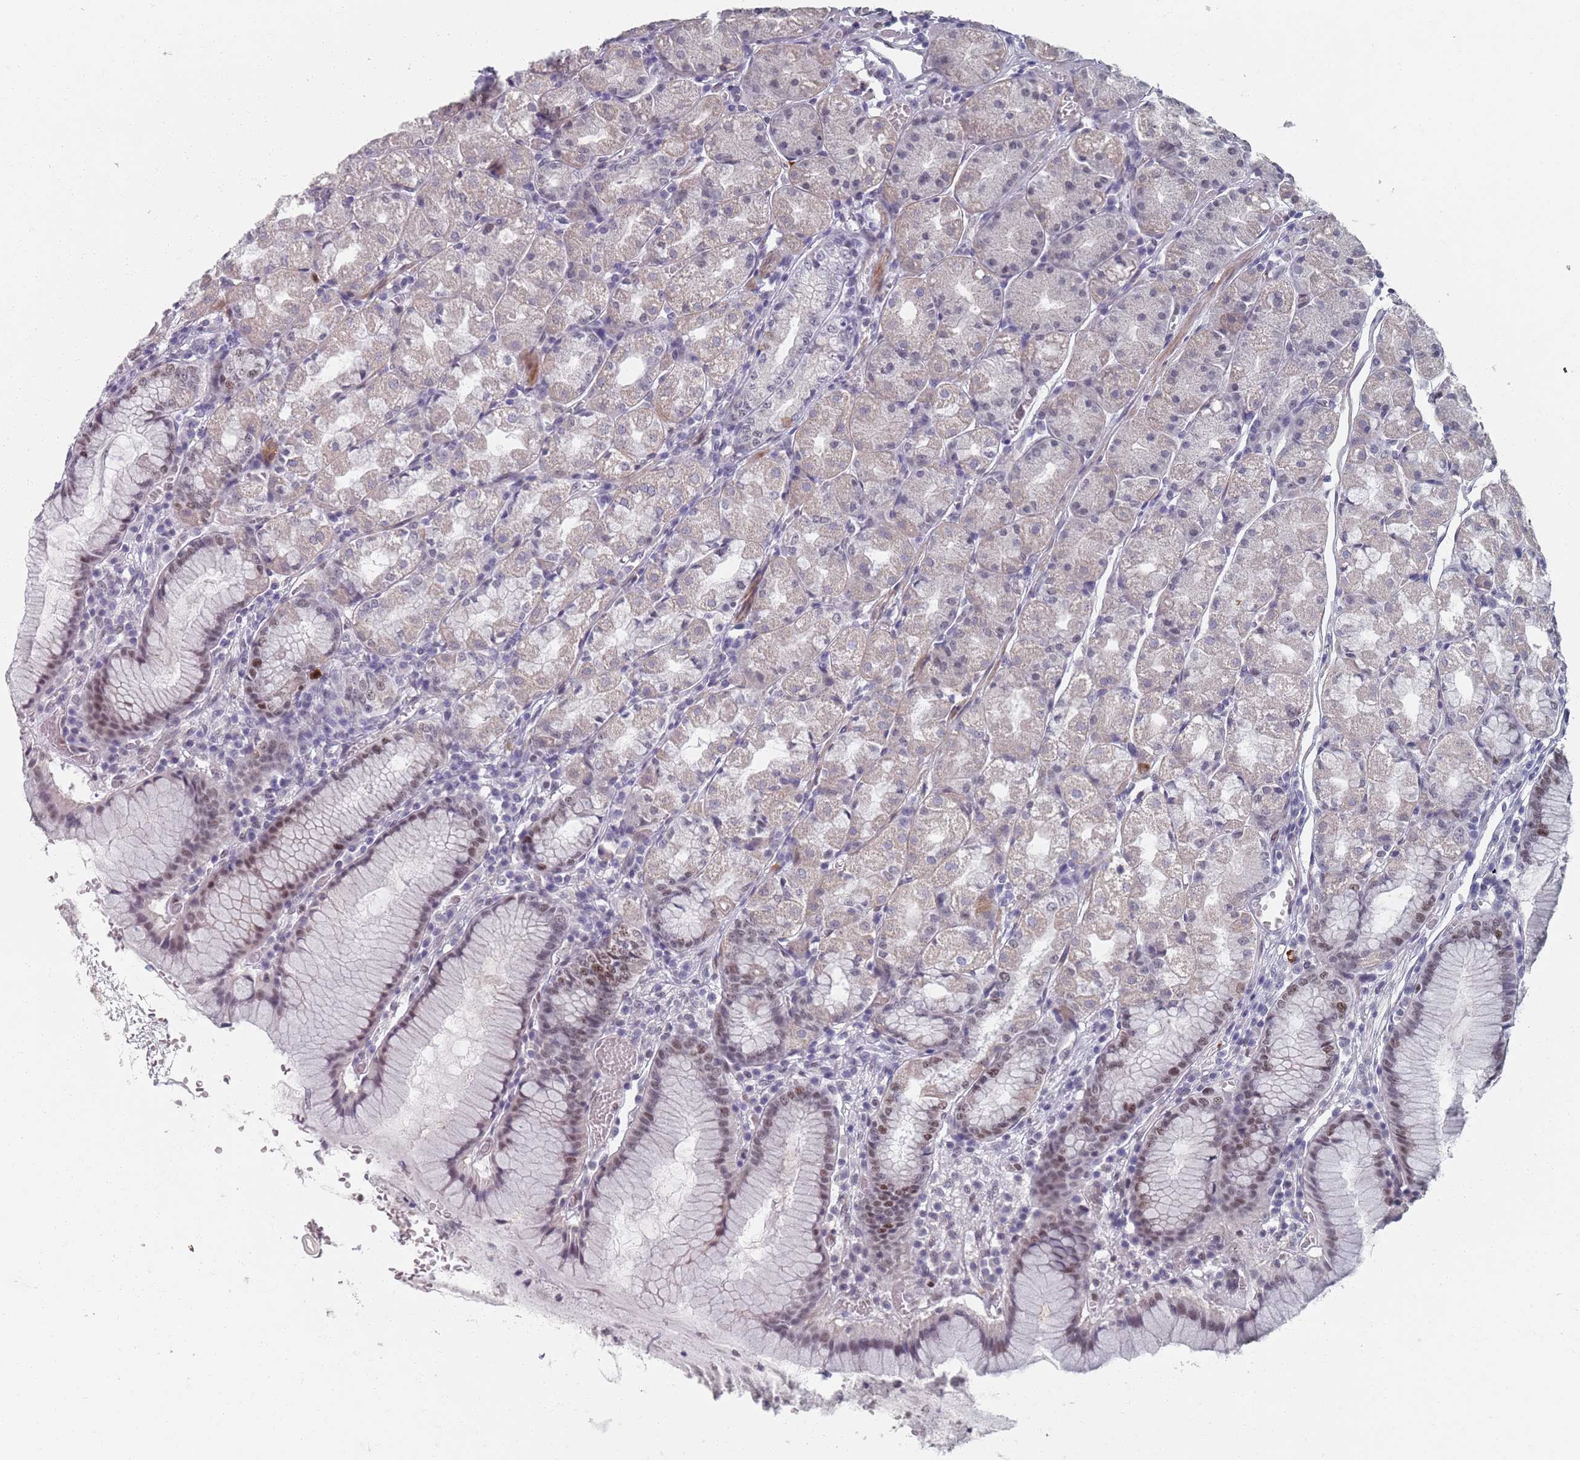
{"staining": {"intensity": "strong", "quantity": "<25%", "location": "cytoplasmic/membranous,nuclear"}, "tissue": "stomach", "cell_type": "Glandular cells", "image_type": "normal", "snomed": [{"axis": "morphology", "description": "Normal tissue, NOS"}, {"axis": "topography", "description": "Stomach"}], "caption": "The immunohistochemical stain shows strong cytoplasmic/membranous,nuclear staining in glandular cells of normal stomach. The protein is shown in brown color, while the nuclei are stained blue.", "gene": "SAMD1", "patient": {"sex": "male", "age": 55}}